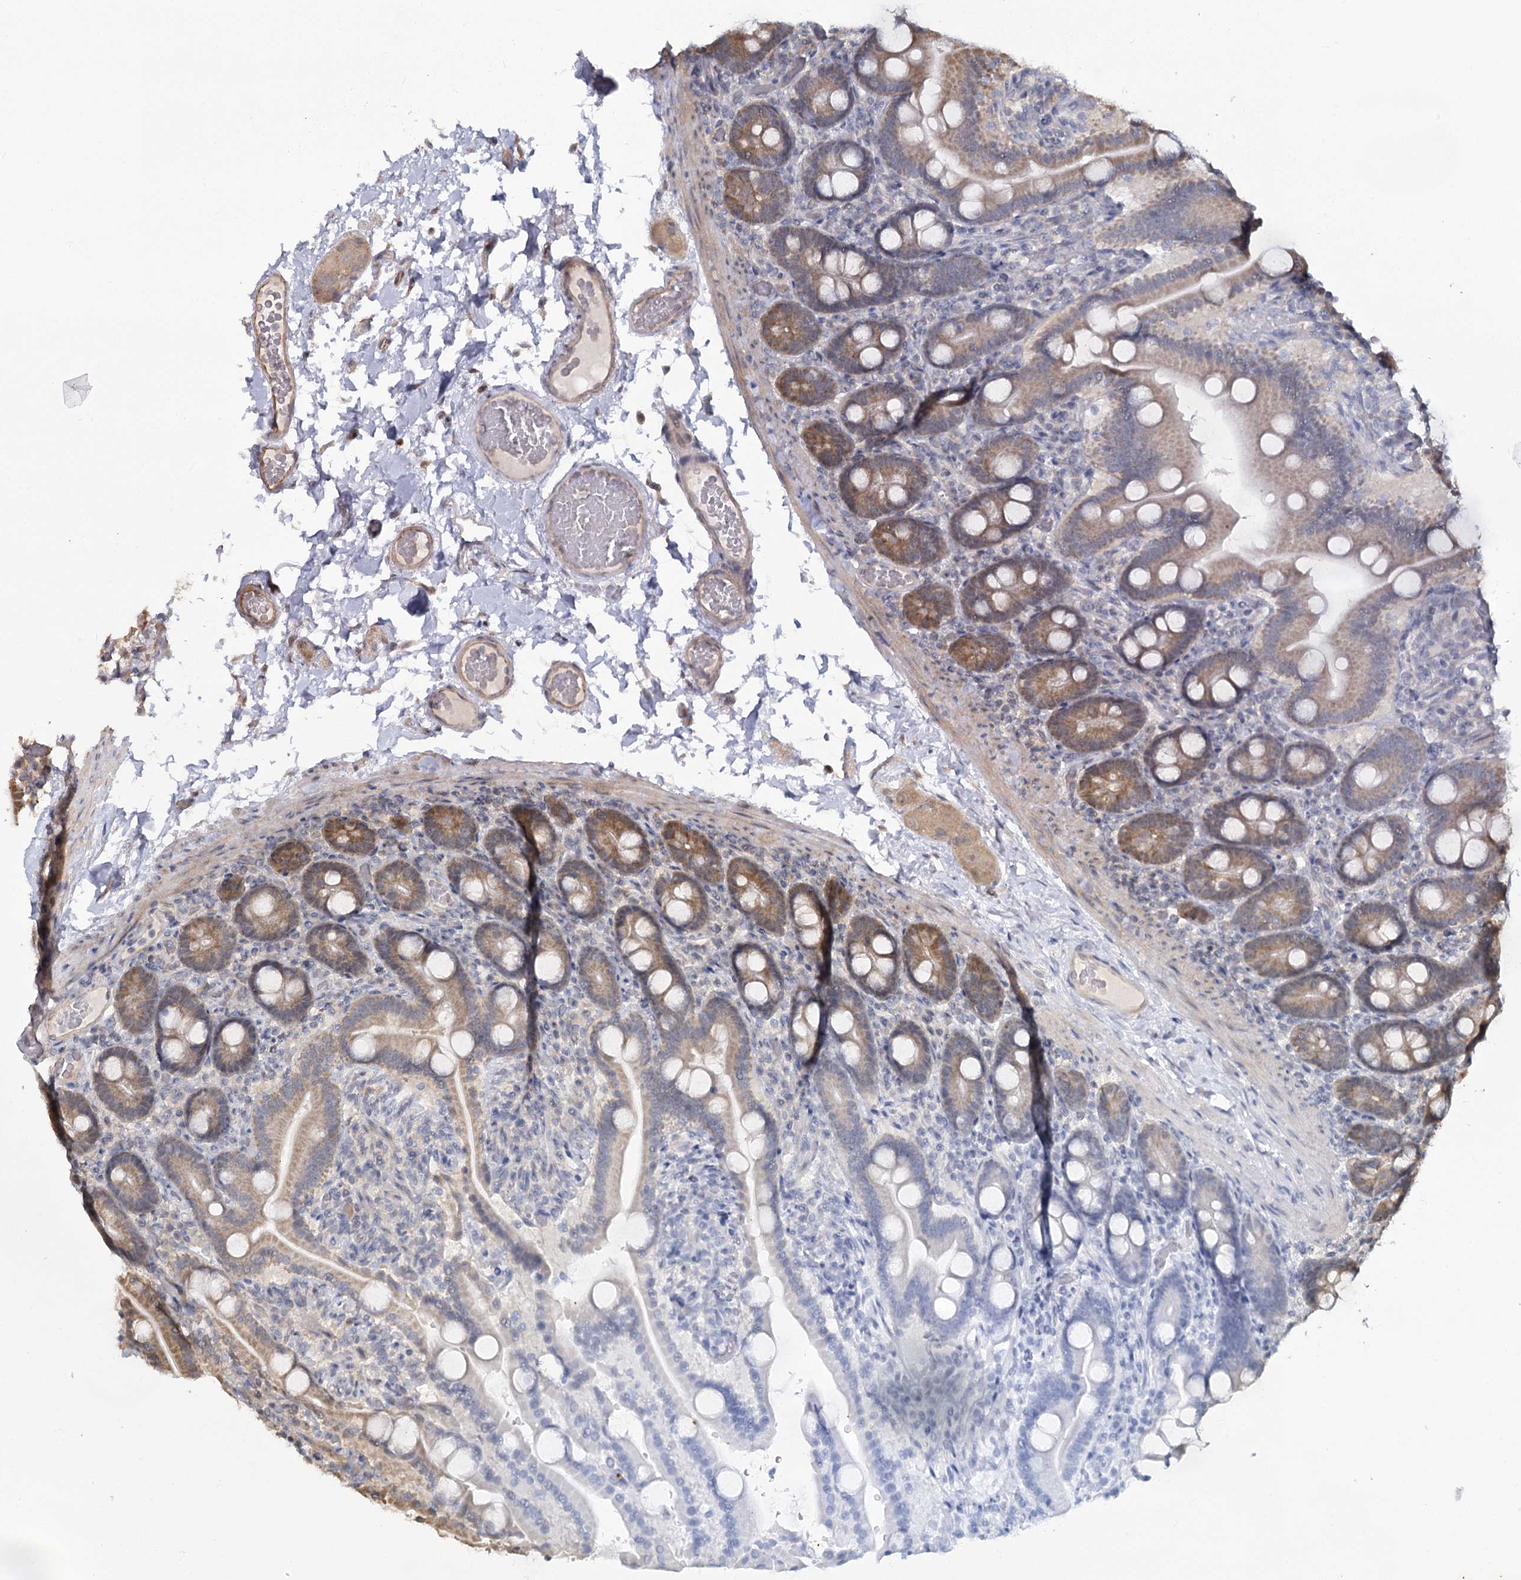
{"staining": {"intensity": "moderate", "quantity": ">75%", "location": "cytoplasmic/membranous"}, "tissue": "duodenum", "cell_type": "Glandular cells", "image_type": "normal", "snomed": [{"axis": "morphology", "description": "Normal tissue, NOS"}, {"axis": "topography", "description": "Duodenum"}], "caption": "This is a micrograph of IHC staining of benign duodenum, which shows moderate staining in the cytoplasmic/membranous of glandular cells.", "gene": "TBC1D9B", "patient": {"sex": "male", "age": 55}}